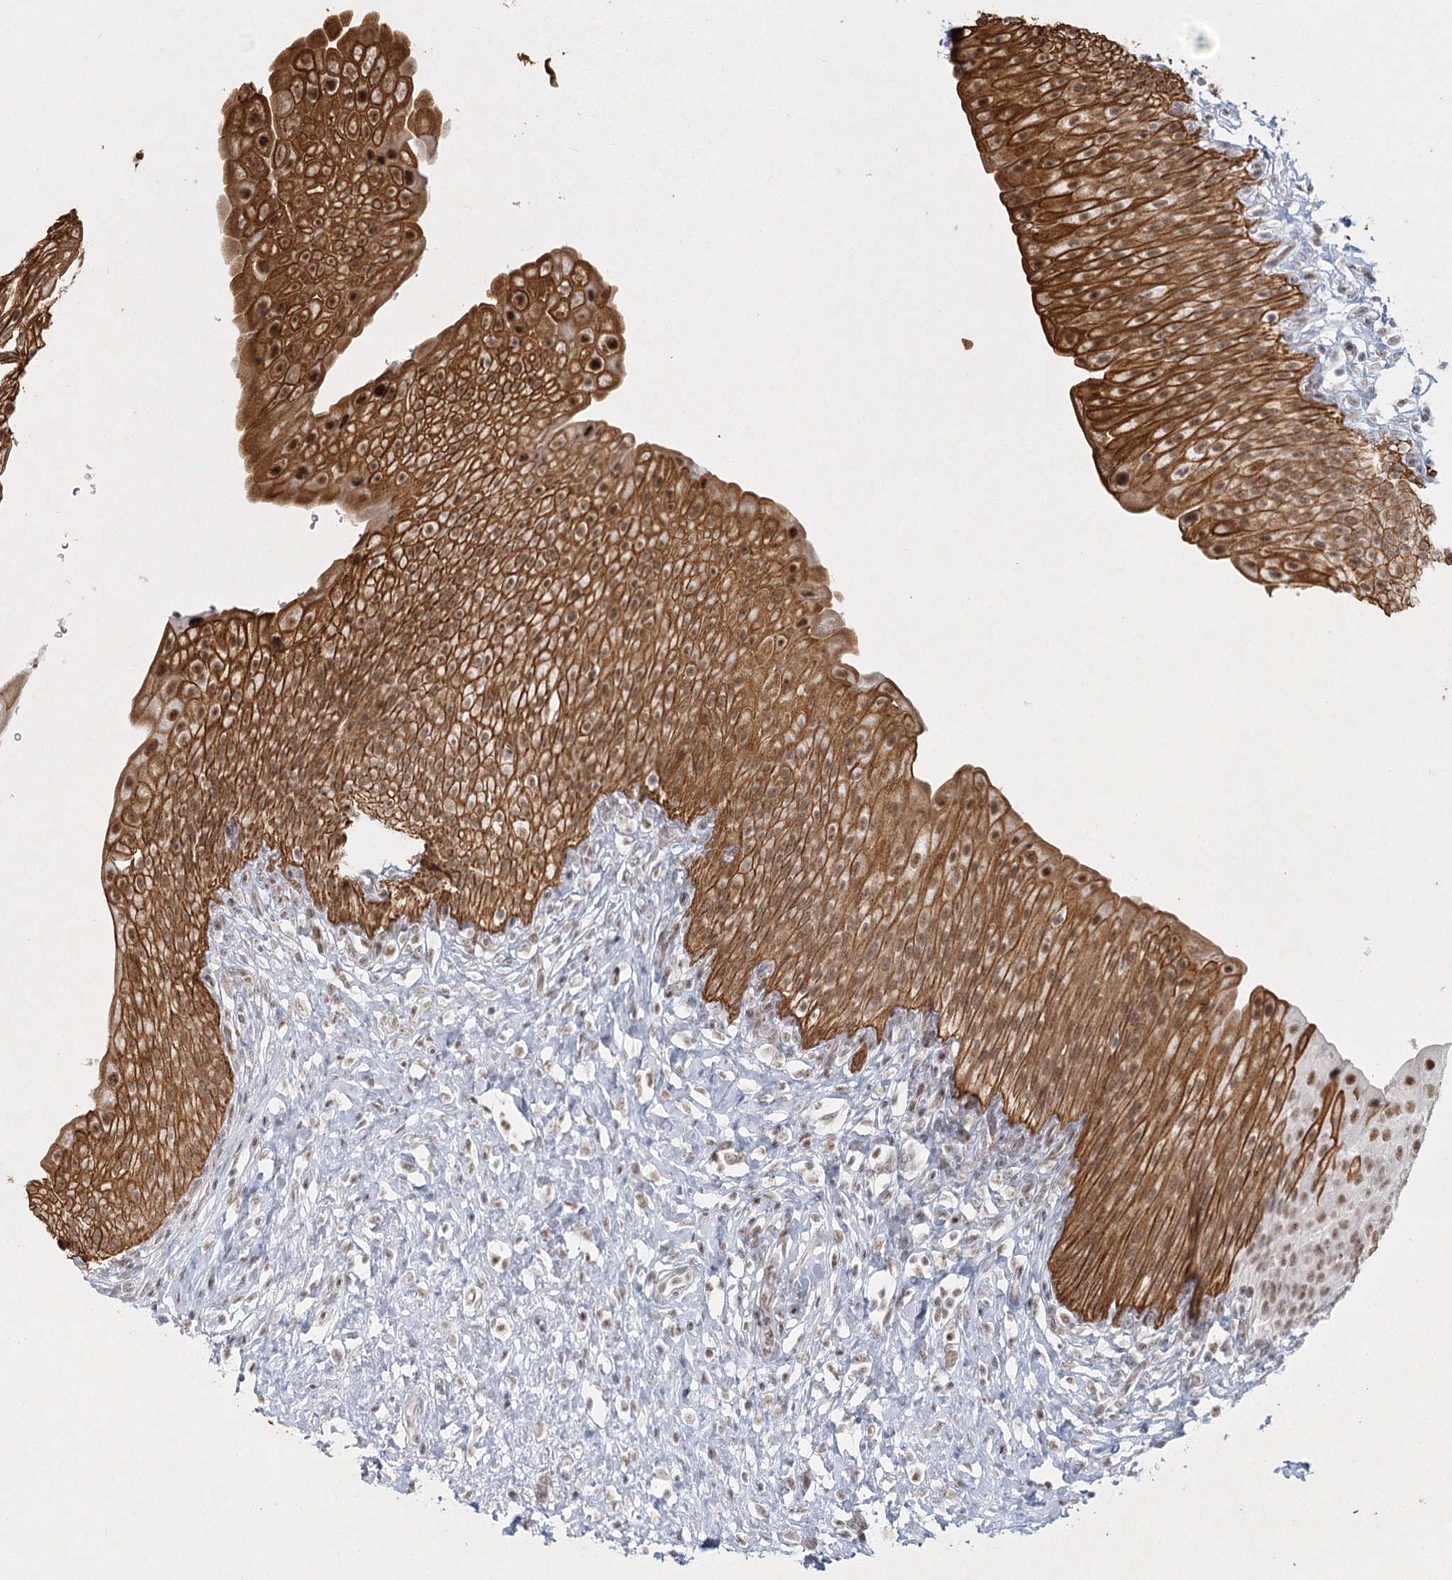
{"staining": {"intensity": "strong", "quantity": ">75%", "location": "cytoplasmic/membranous,nuclear"}, "tissue": "urinary bladder", "cell_type": "Urothelial cells", "image_type": "normal", "snomed": [{"axis": "morphology", "description": "Normal tissue, NOS"}, {"axis": "morphology", "description": "Urothelial carcinoma, High grade"}, {"axis": "topography", "description": "Urinary bladder"}], "caption": "Immunohistochemical staining of unremarkable human urinary bladder exhibits strong cytoplasmic/membranous,nuclear protein positivity in approximately >75% of urothelial cells.", "gene": "U2SURP", "patient": {"sex": "male", "age": 46}}